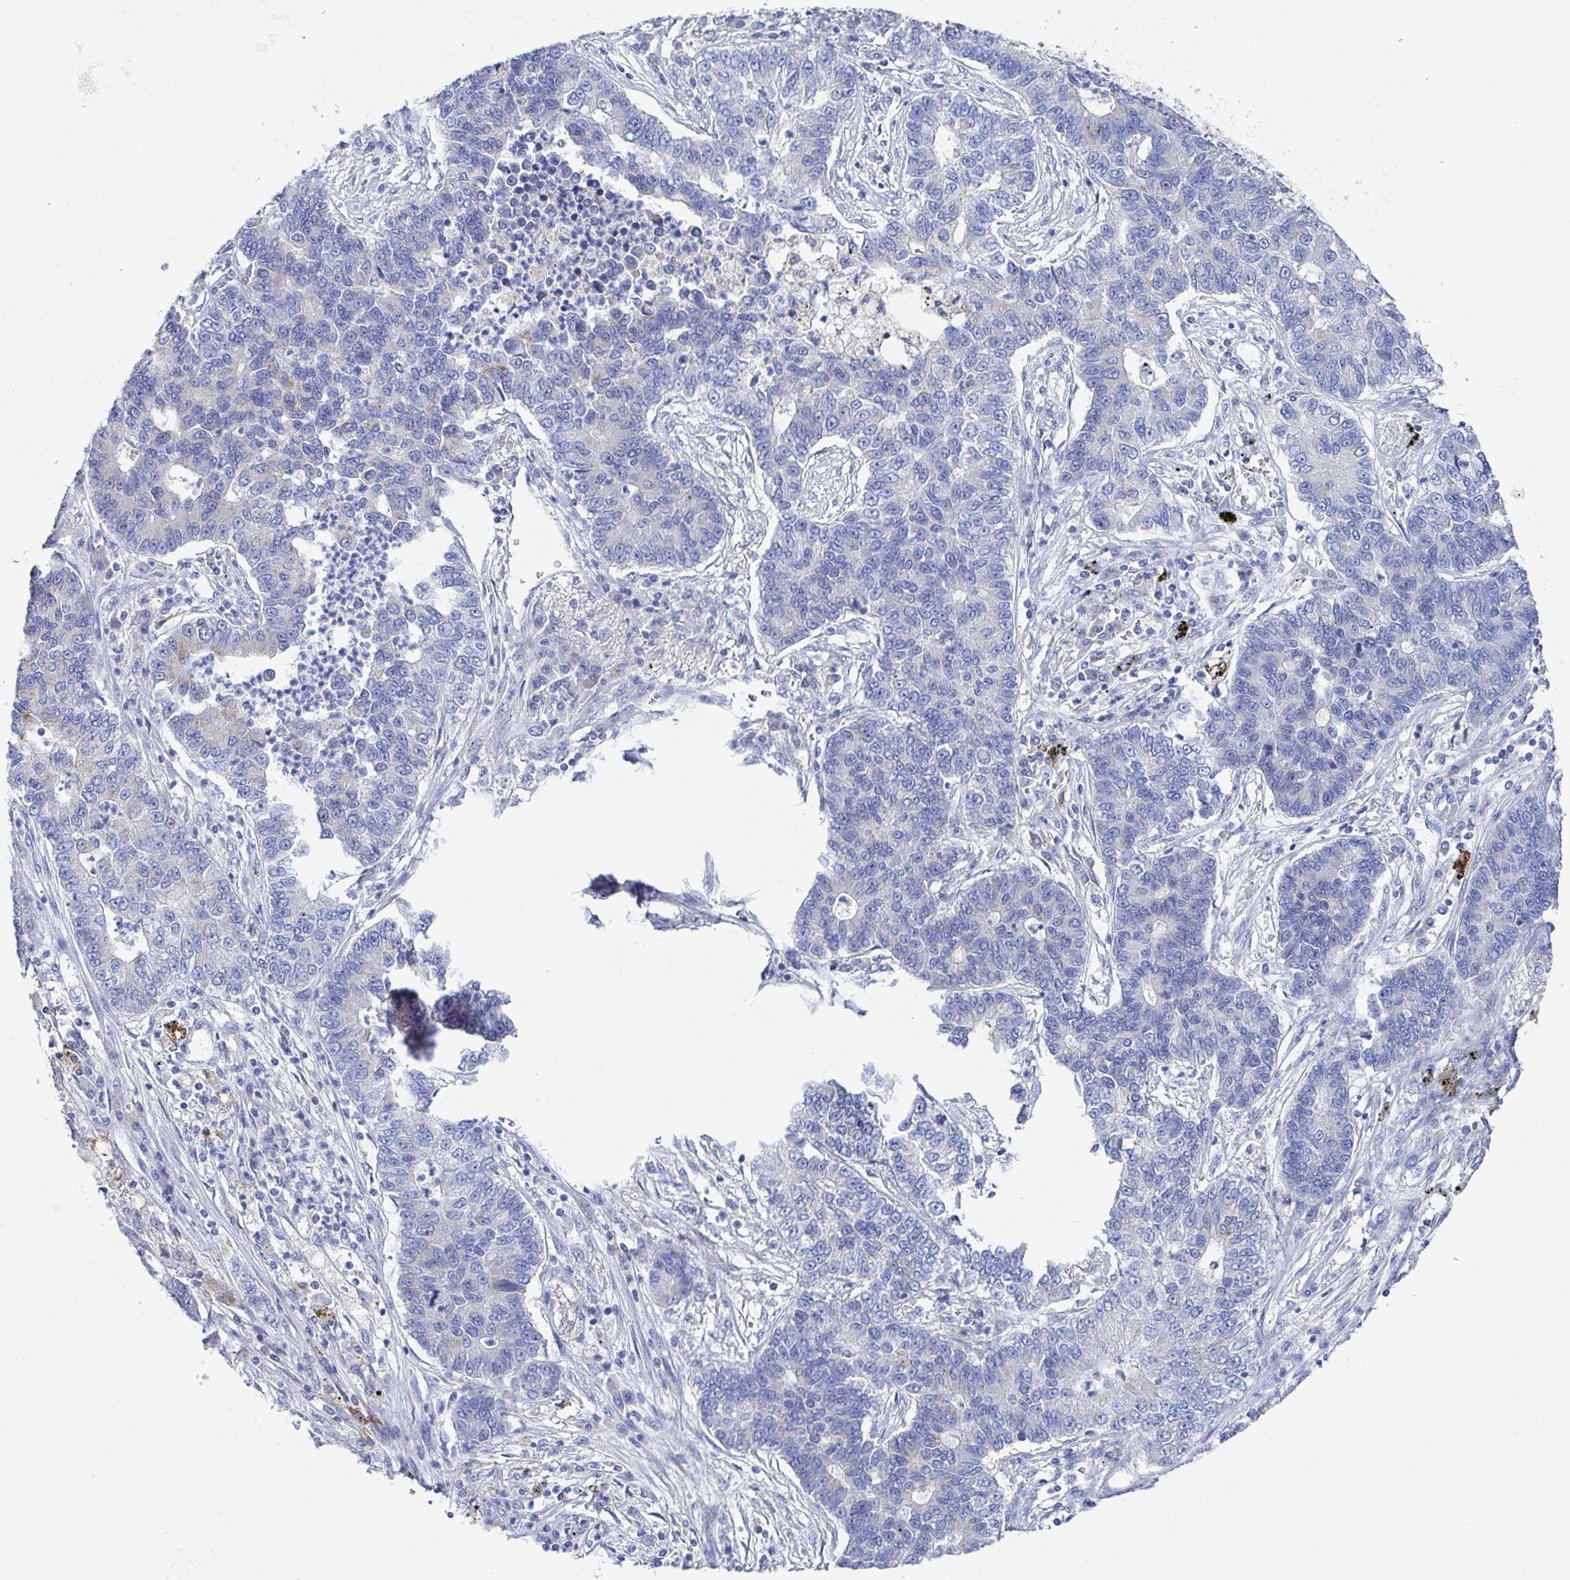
{"staining": {"intensity": "negative", "quantity": "none", "location": "none"}, "tissue": "lung cancer", "cell_type": "Tumor cells", "image_type": "cancer", "snomed": [{"axis": "morphology", "description": "Adenocarcinoma, NOS"}, {"axis": "topography", "description": "Lung"}], "caption": "Tumor cells show no significant staining in lung adenocarcinoma.", "gene": "ZNF430", "patient": {"sex": "female", "age": 57}}